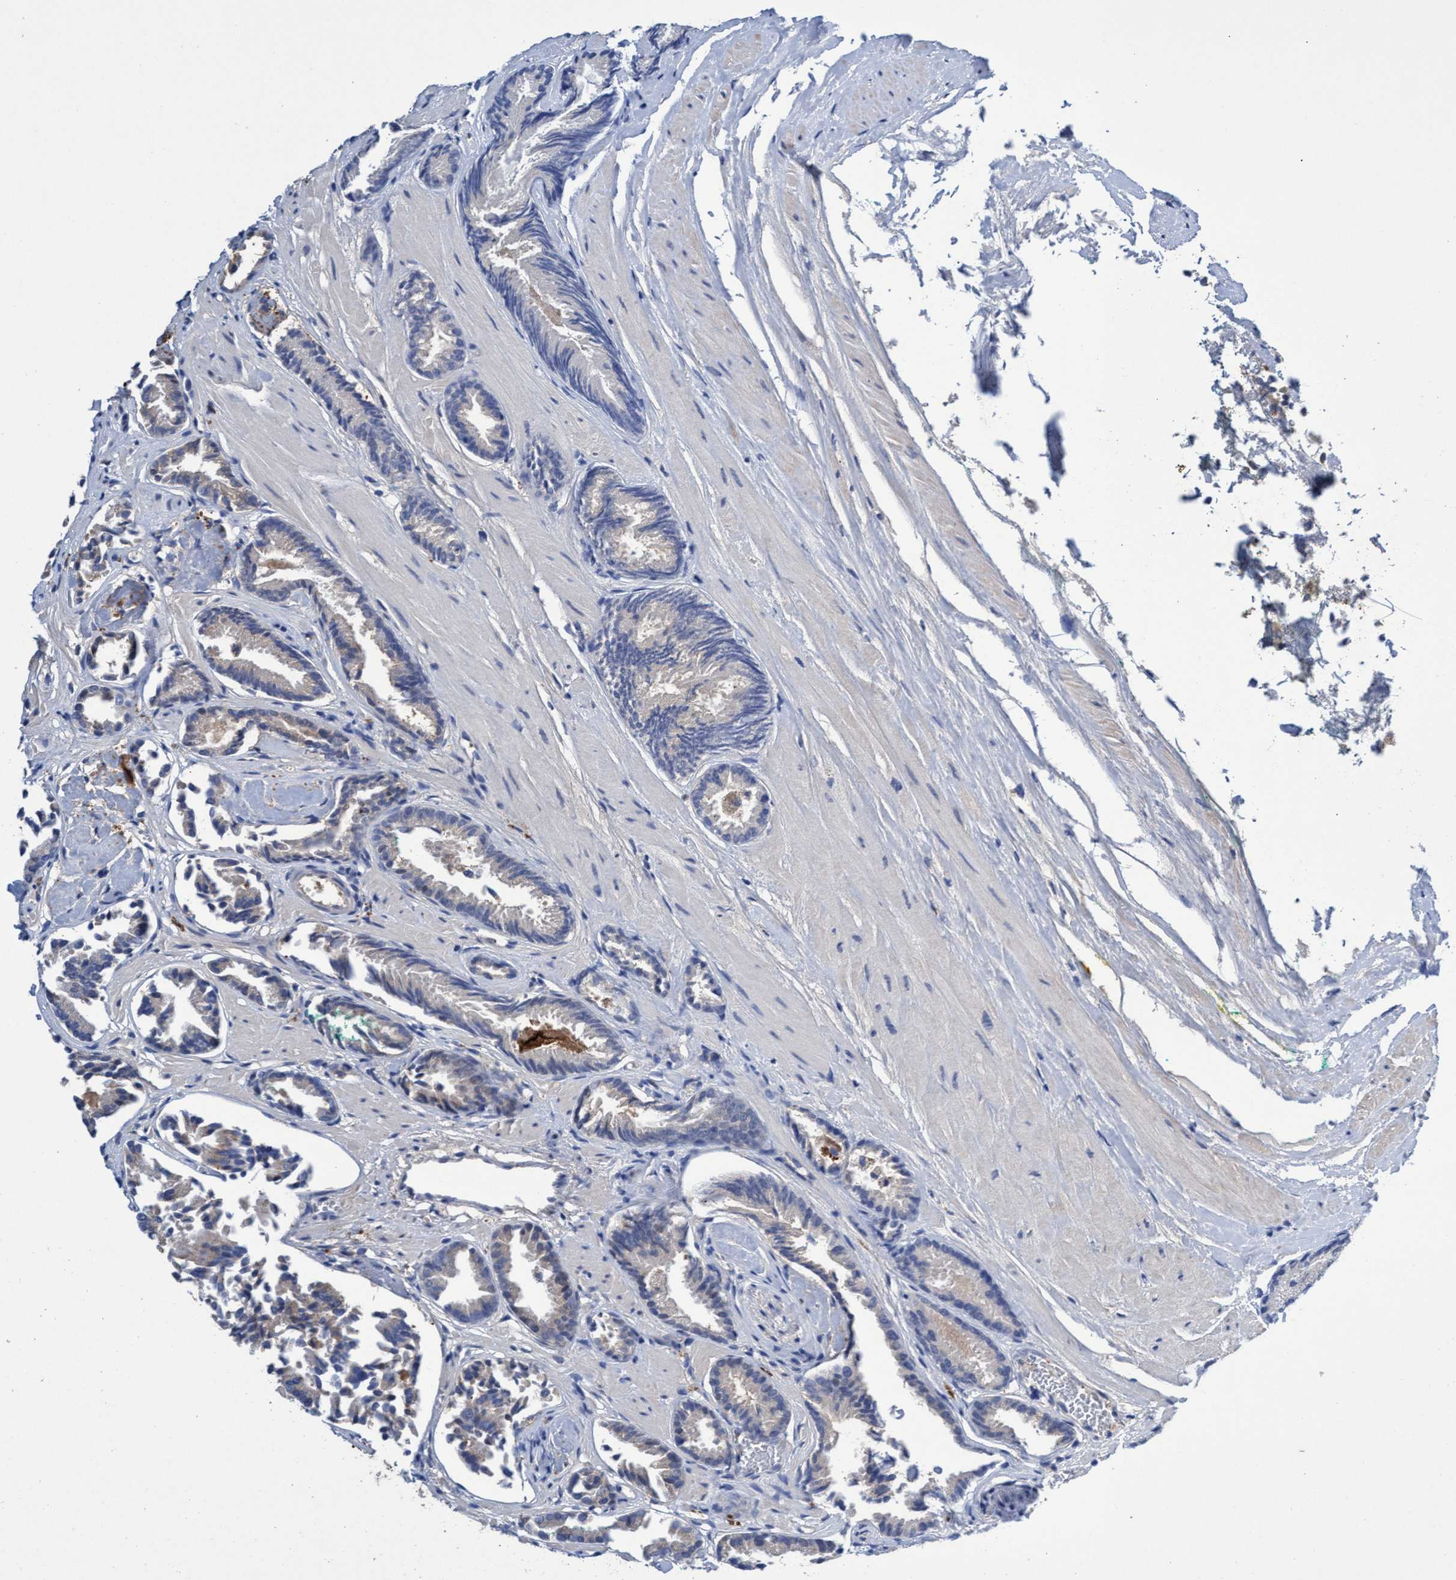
{"staining": {"intensity": "negative", "quantity": "none", "location": "none"}, "tissue": "prostate cancer", "cell_type": "Tumor cells", "image_type": "cancer", "snomed": [{"axis": "morphology", "description": "Adenocarcinoma, Low grade"}, {"axis": "topography", "description": "Prostate"}], "caption": "This is an IHC photomicrograph of prostate cancer (low-grade adenocarcinoma). There is no staining in tumor cells.", "gene": "SVEP1", "patient": {"sex": "male", "age": 51}}